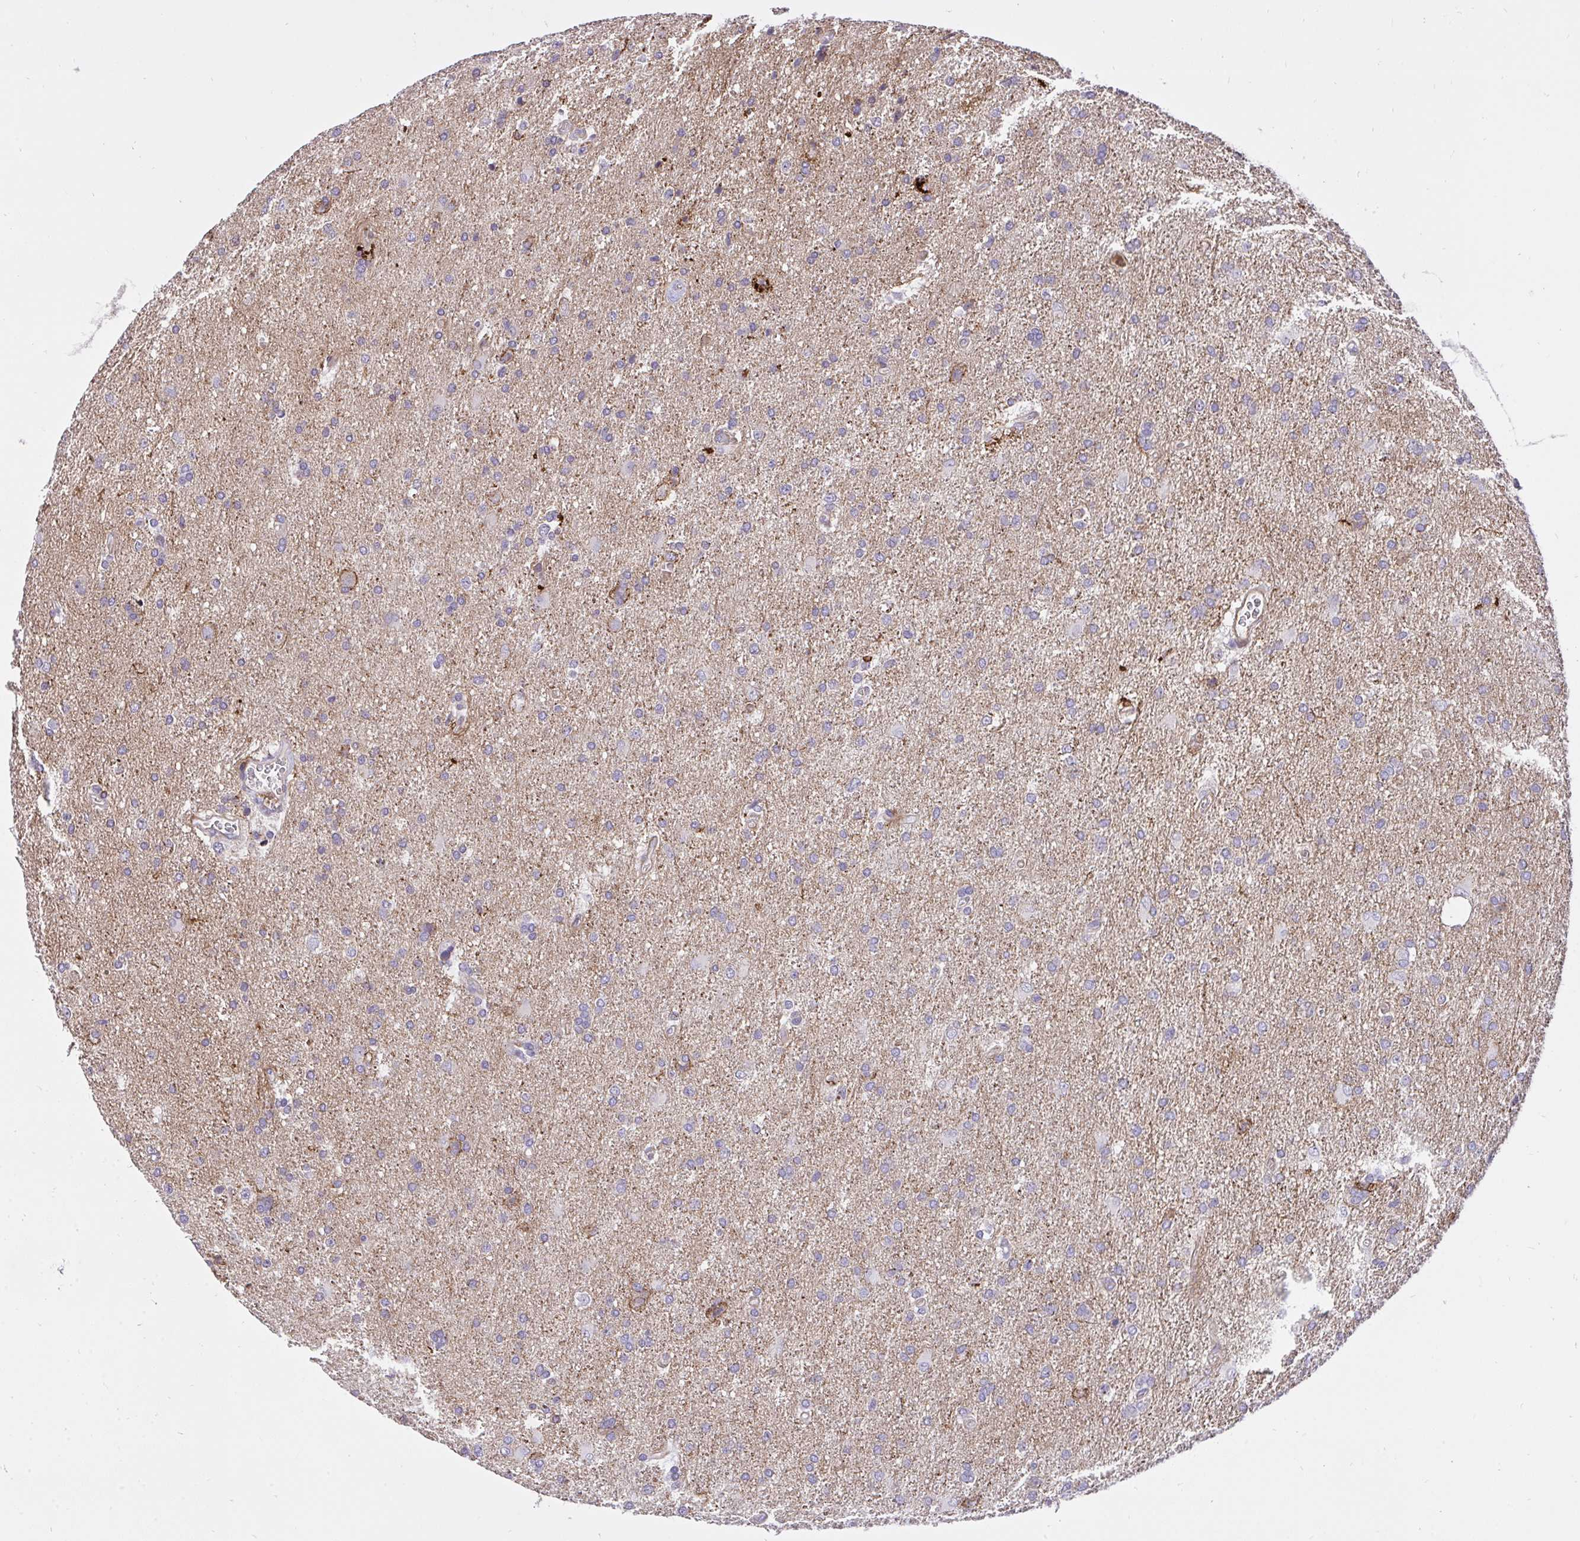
{"staining": {"intensity": "negative", "quantity": "none", "location": "none"}, "tissue": "glioma", "cell_type": "Tumor cells", "image_type": "cancer", "snomed": [{"axis": "morphology", "description": "Glioma, malignant, High grade"}, {"axis": "topography", "description": "Brain"}], "caption": "Glioma was stained to show a protein in brown. There is no significant positivity in tumor cells.", "gene": "ERI1", "patient": {"sex": "male", "age": 68}}